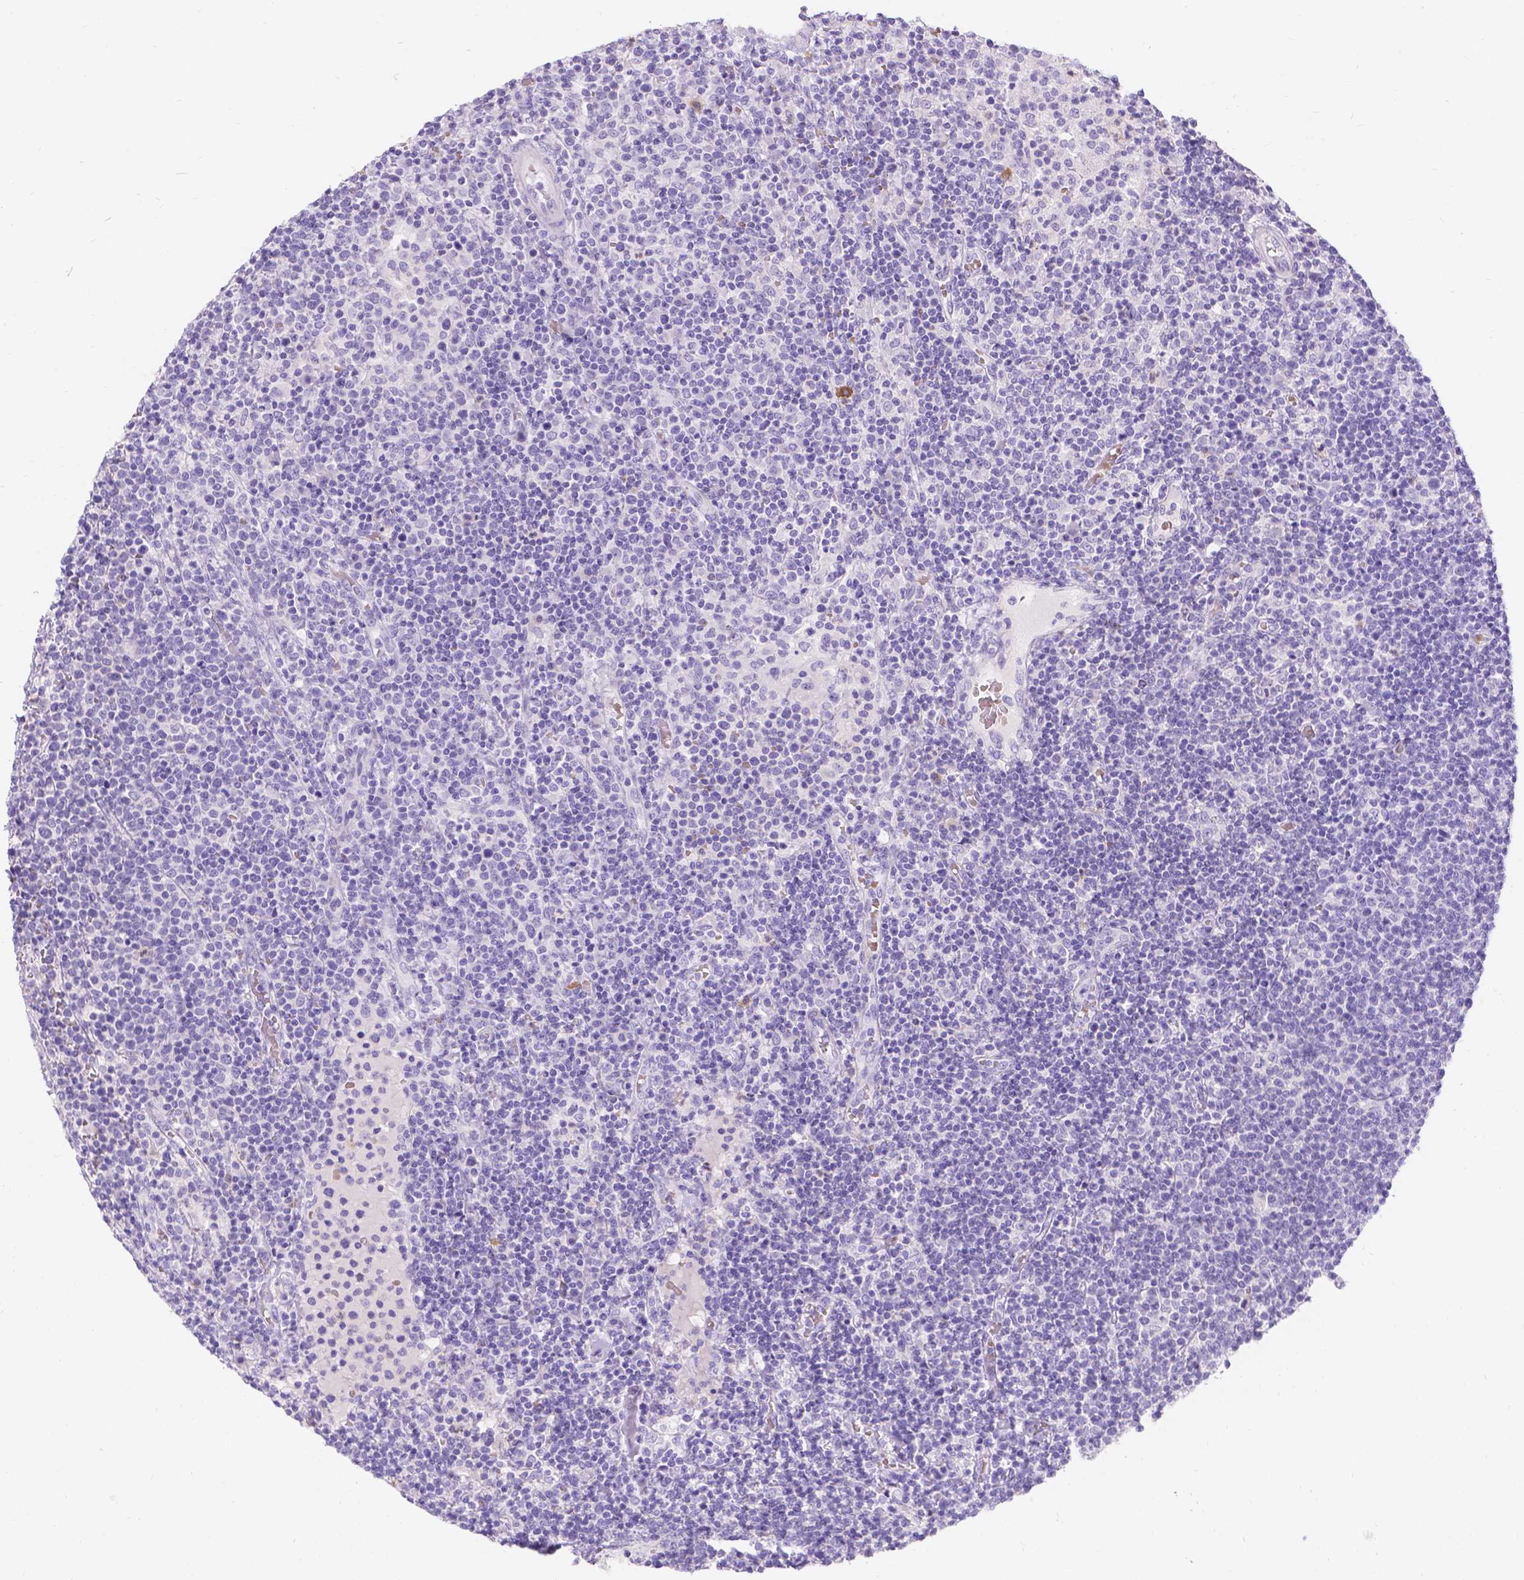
{"staining": {"intensity": "negative", "quantity": "none", "location": "none"}, "tissue": "lymphoma", "cell_type": "Tumor cells", "image_type": "cancer", "snomed": [{"axis": "morphology", "description": "Malignant lymphoma, non-Hodgkin's type, High grade"}, {"axis": "topography", "description": "Lymph node"}], "caption": "This is an IHC image of human lymphoma. There is no positivity in tumor cells.", "gene": "GNRHR", "patient": {"sex": "male", "age": 61}}